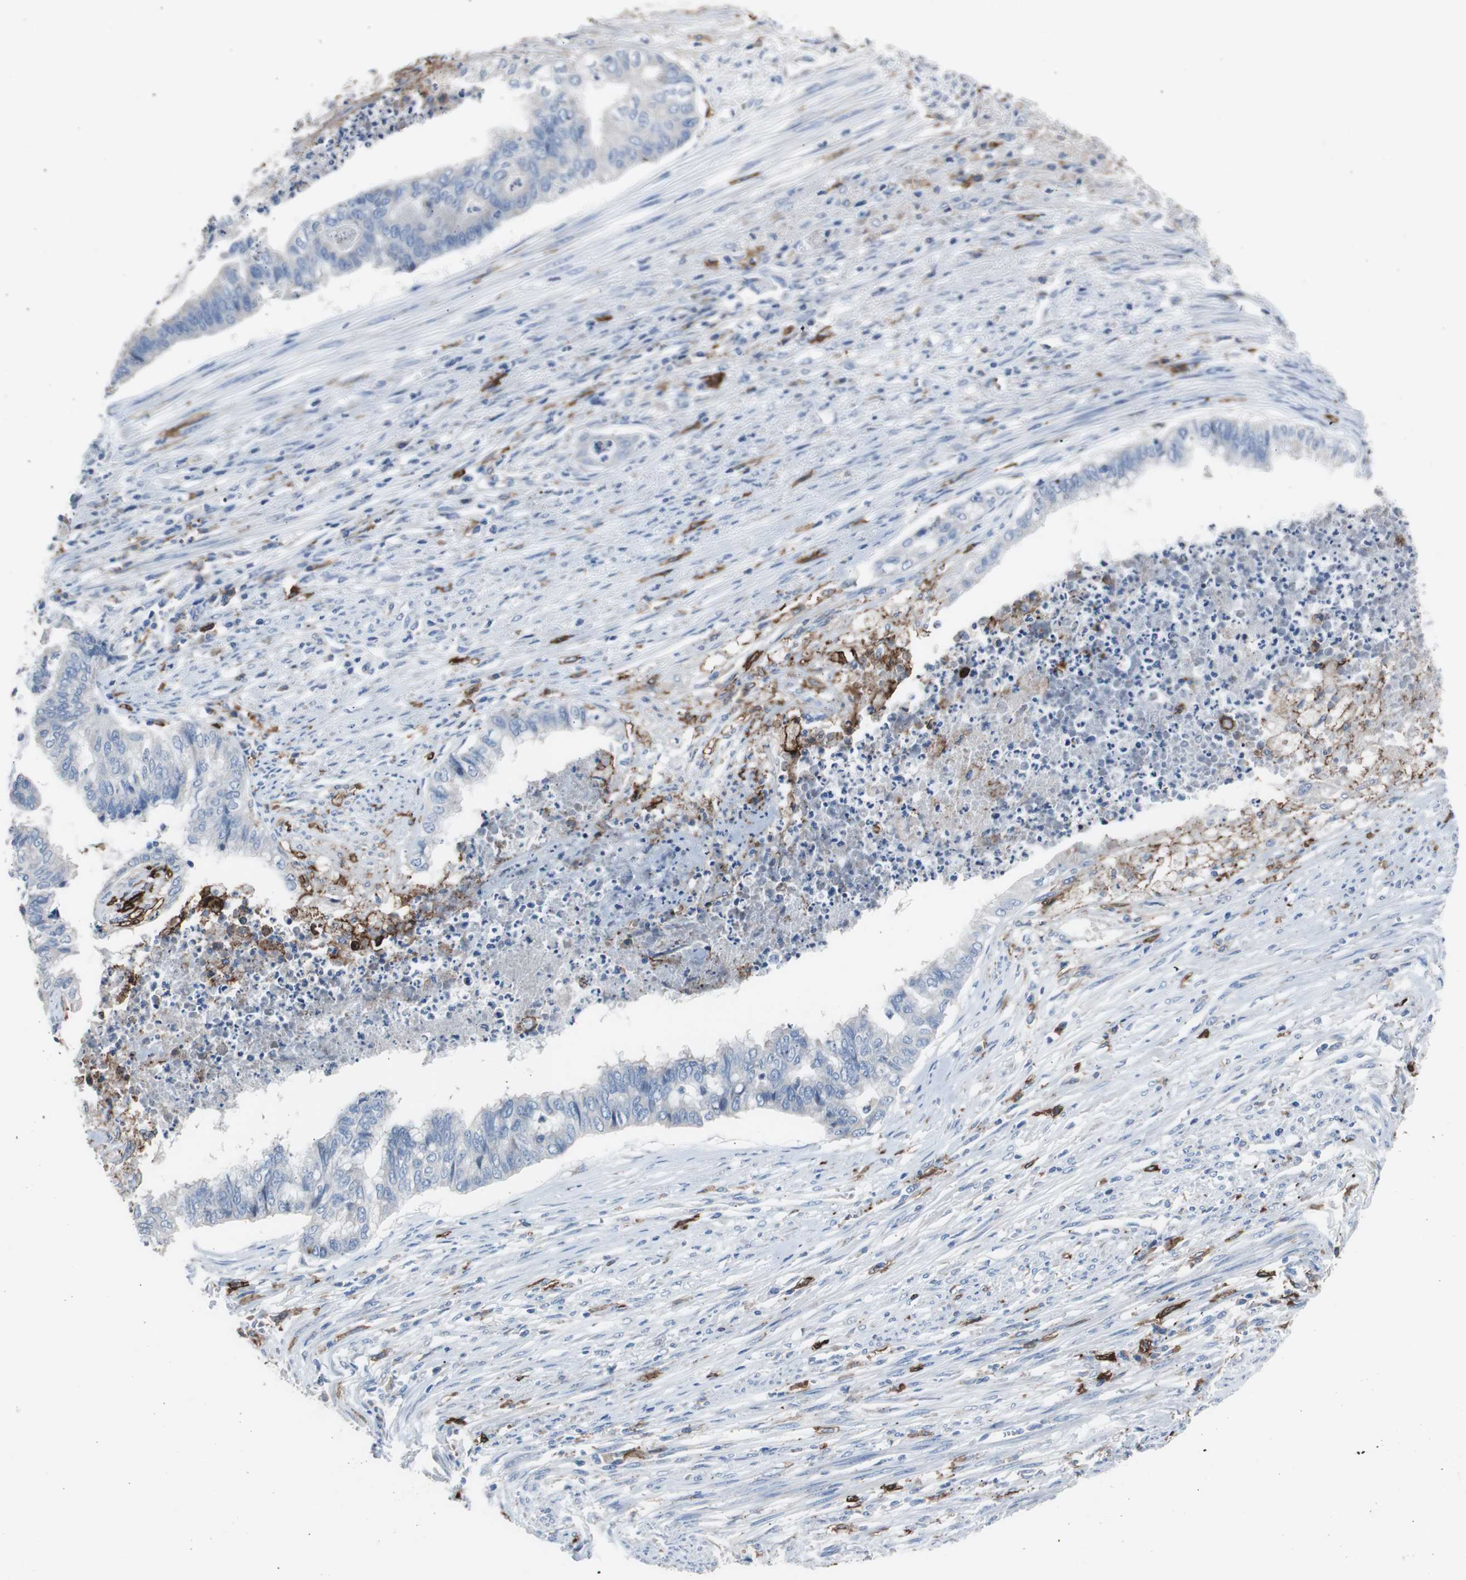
{"staining": {"intensity": "negative", "quantity": "none", "location": "none"}, "tissue": "endometrial cancer", "cell_type": "Tumor cells", "image_type": "cancer", "snomed": [{"axis": "morphology", "description": "Adenocarcinoma, NOS"}, {"axis": "topography", "description": "Endometrium"}], "caption": "High power microscopy histopathology image of an IHC histopathology image of endometrial cancer, revealing no significant staining in tumor cells.", "gene": "FCGR2B", "patient": {"sex": "female", "age": 79}}